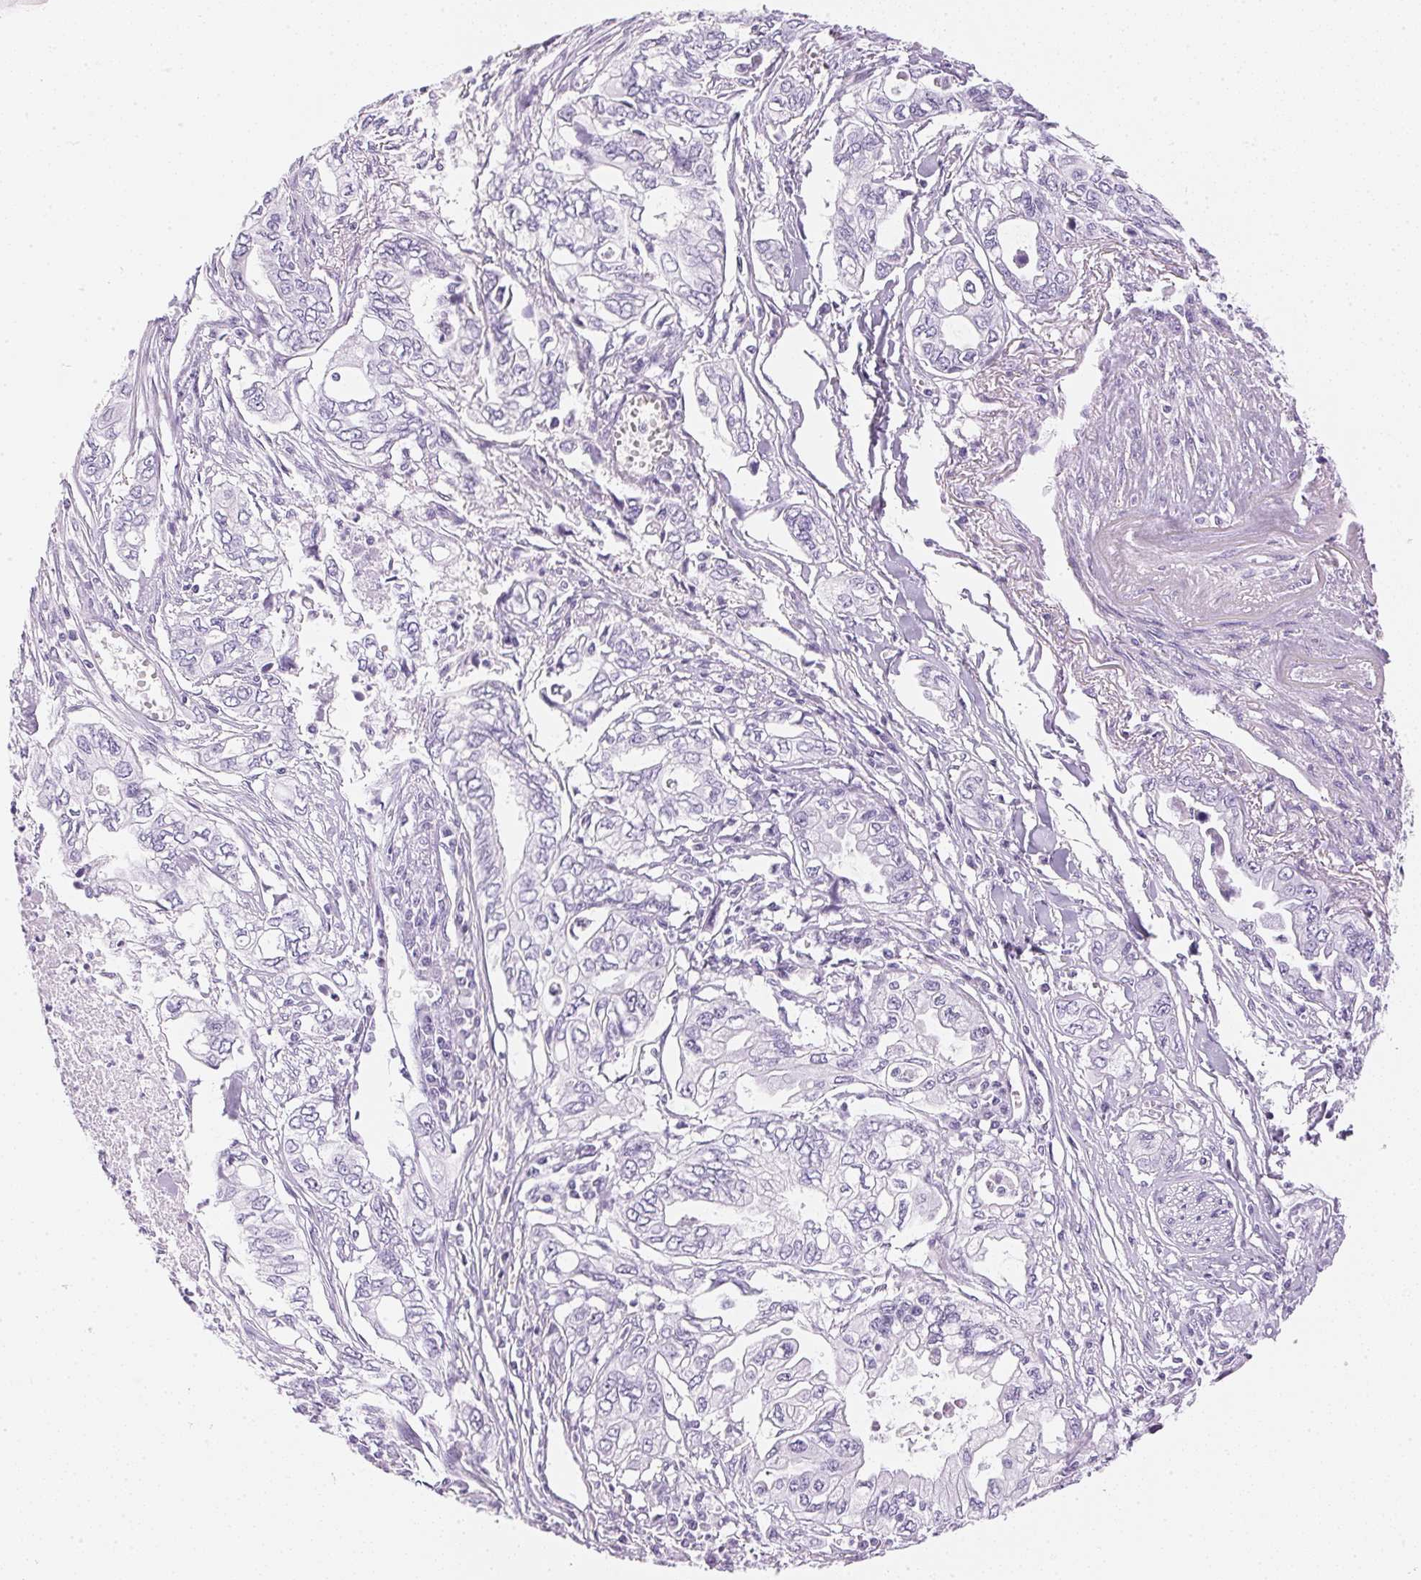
{"staining": {"intensity": "negative", "quantity": "none", "location": "none"}, "tissue": "pancreatic cancer", "cell_type": "Tumor cells", "image_type": "cancer", "snomed": [{"axis": "morphology", "description": "Adenocarcinoma, NOS"}, {"axis": "topography", "description": "Pancreas"}], "caption": "A histopathology image of pancreatic cancer stained for a protein reveals no brown staining in tumor cells. (DAB (3,3'-diaminobenzidine) IHC visualized using brightfield microscopy, high magnification).", "gene": "IGFBP1", "patient": {"sex": "male", "age": 68}}